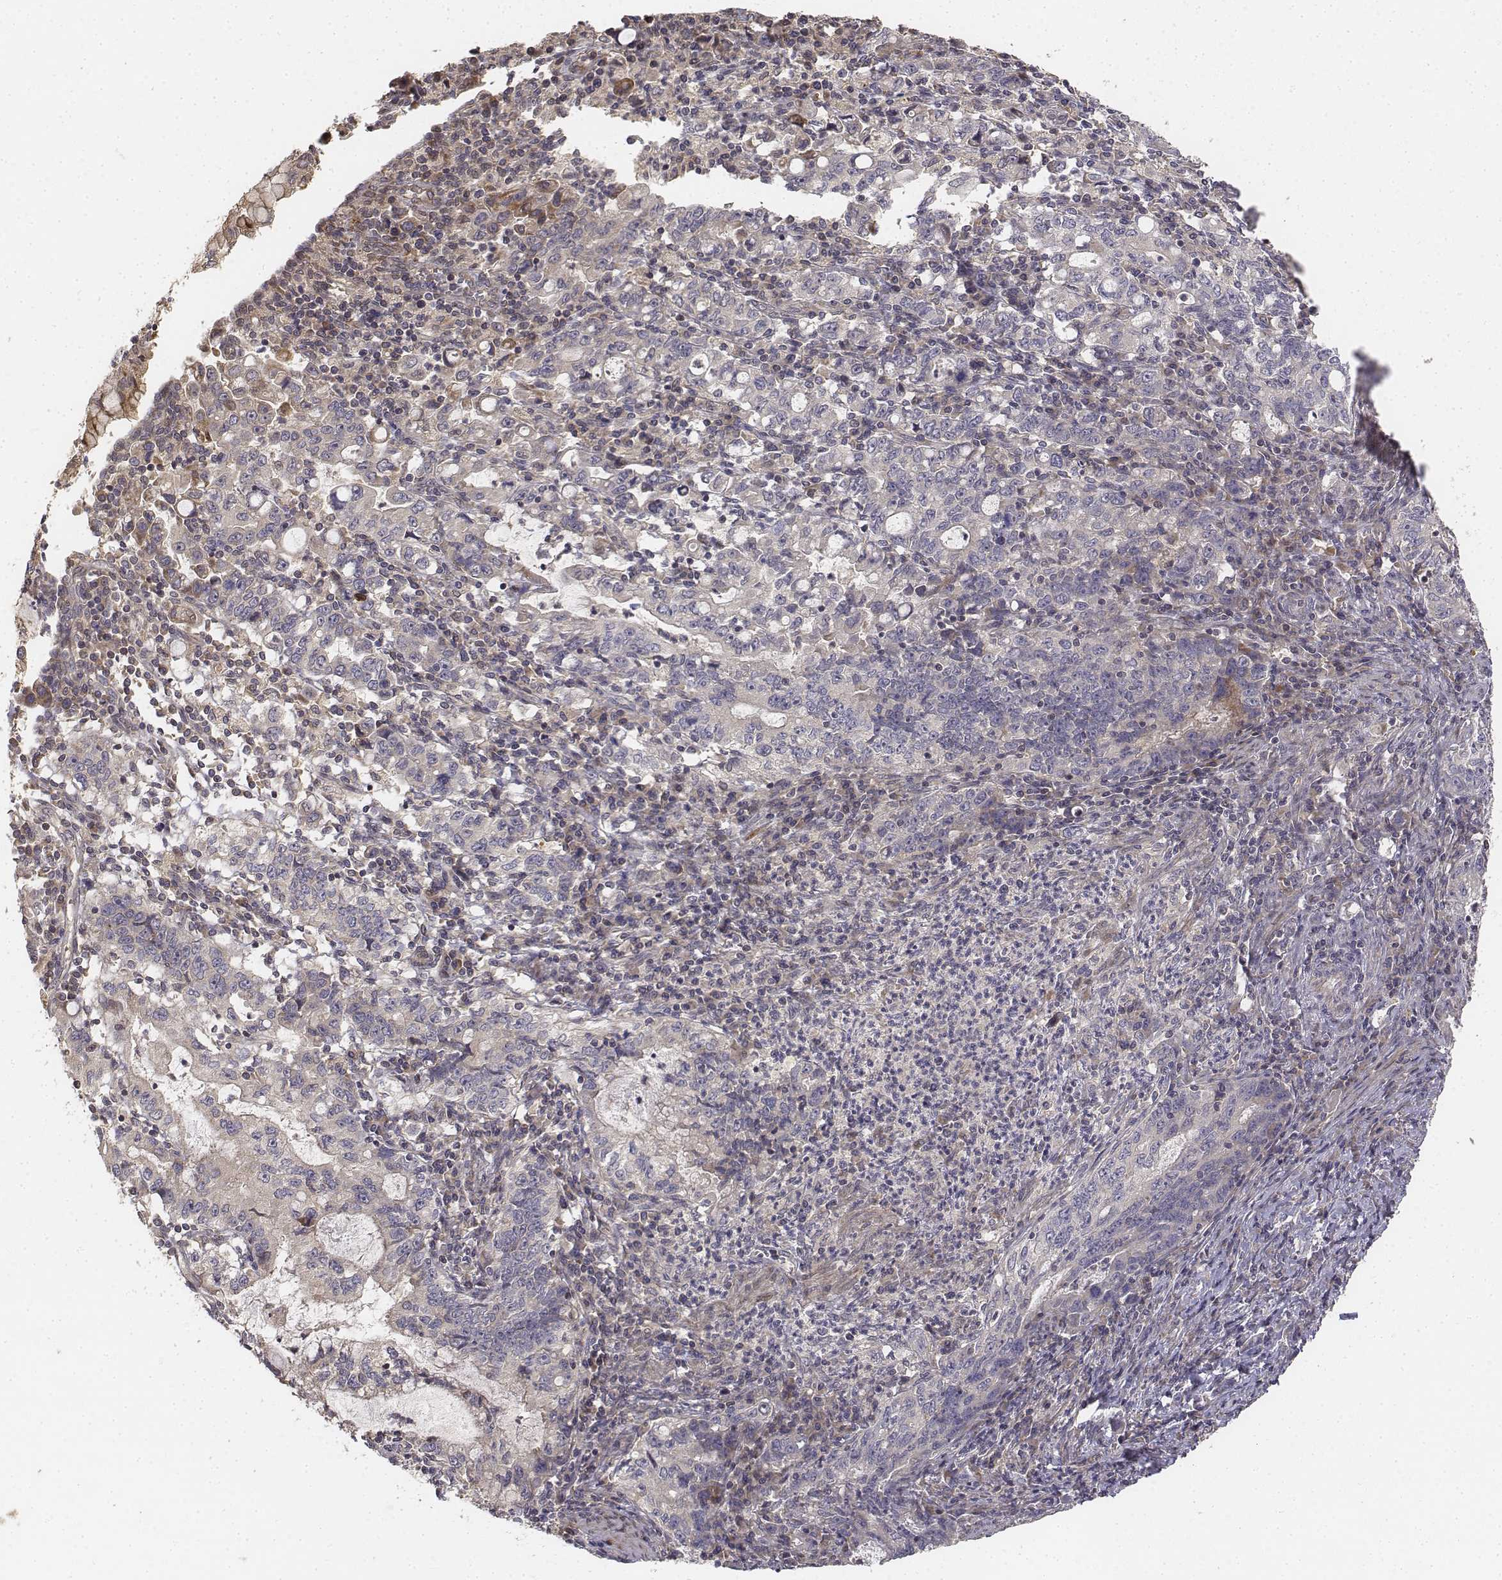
{"staining": {"intensity": "weak", "quantity": "<25%", "location": "cytoplasmic/membranous"}, "tissue": "stomach cancer", "cell_type": "Tumor cells", "image_type": "cancer", "snomed": [{"axis": "morphology", "description": "Adenocarcinoma, NOS"}, {"axis": "topography", "description": "Stomach, lower"}], "caption": "IHC of stomach cancer (adenocarcinoma) reveals no positivity in tumor cells.", "gene": "FBXO21", "patient": {"sex": "female", "age": 72}}